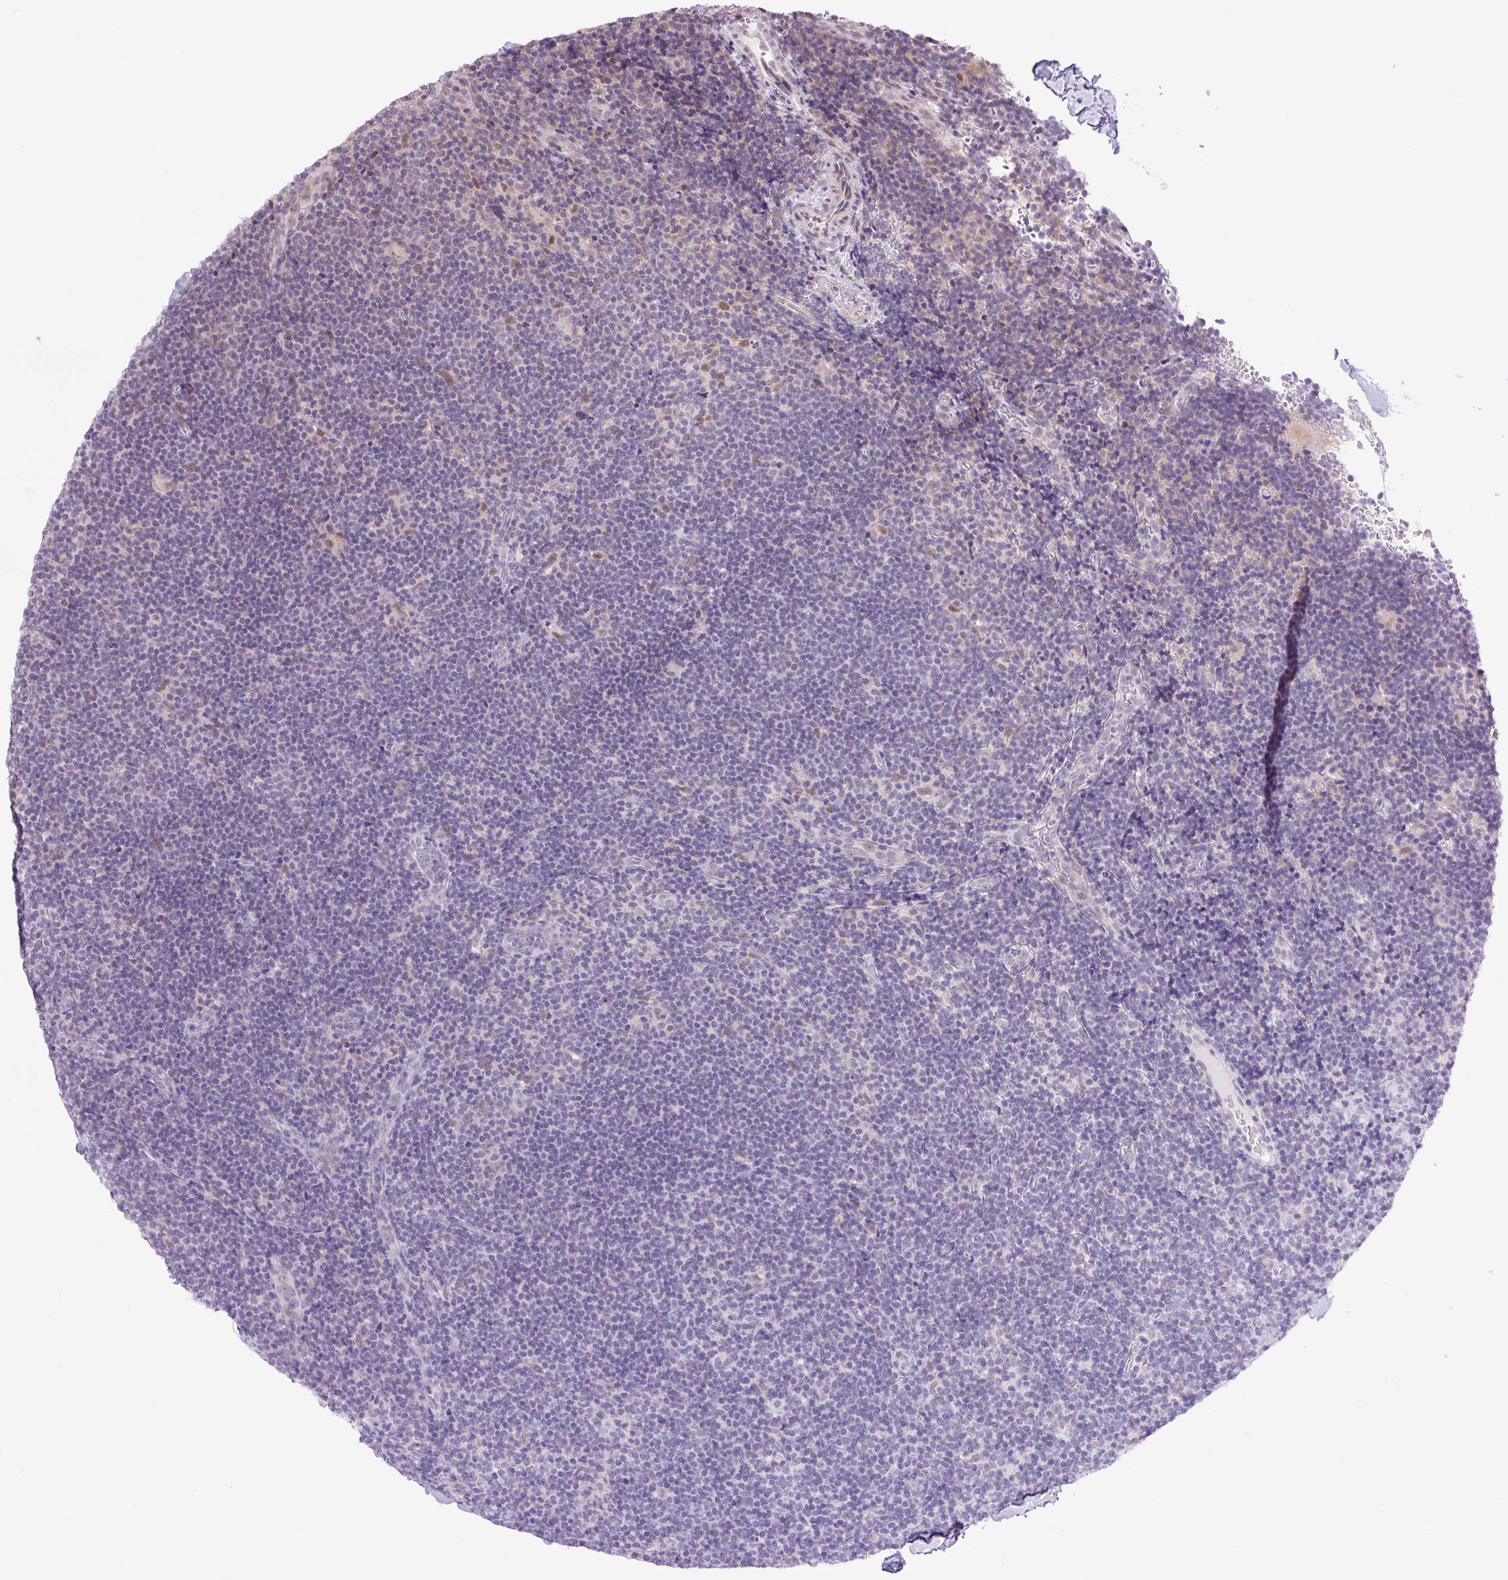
{"staining": {"intensity": "negative", "quantity": "none", "location": "none"}, "tissue": "lymphoma", "cell_type": "Tumor cells", "image_type": "cancer", "snomed": [{"axis": "morphology", "description": "Hodgkin's disease, NOS"}, {"axis": "topography", "description": "Lymph node"}], "caption": "Tumor cells are negative for protein expression in human Hodgkin's disease.", "gene": "KPNA1", "patient": {"sex": "female", "age": 57}}